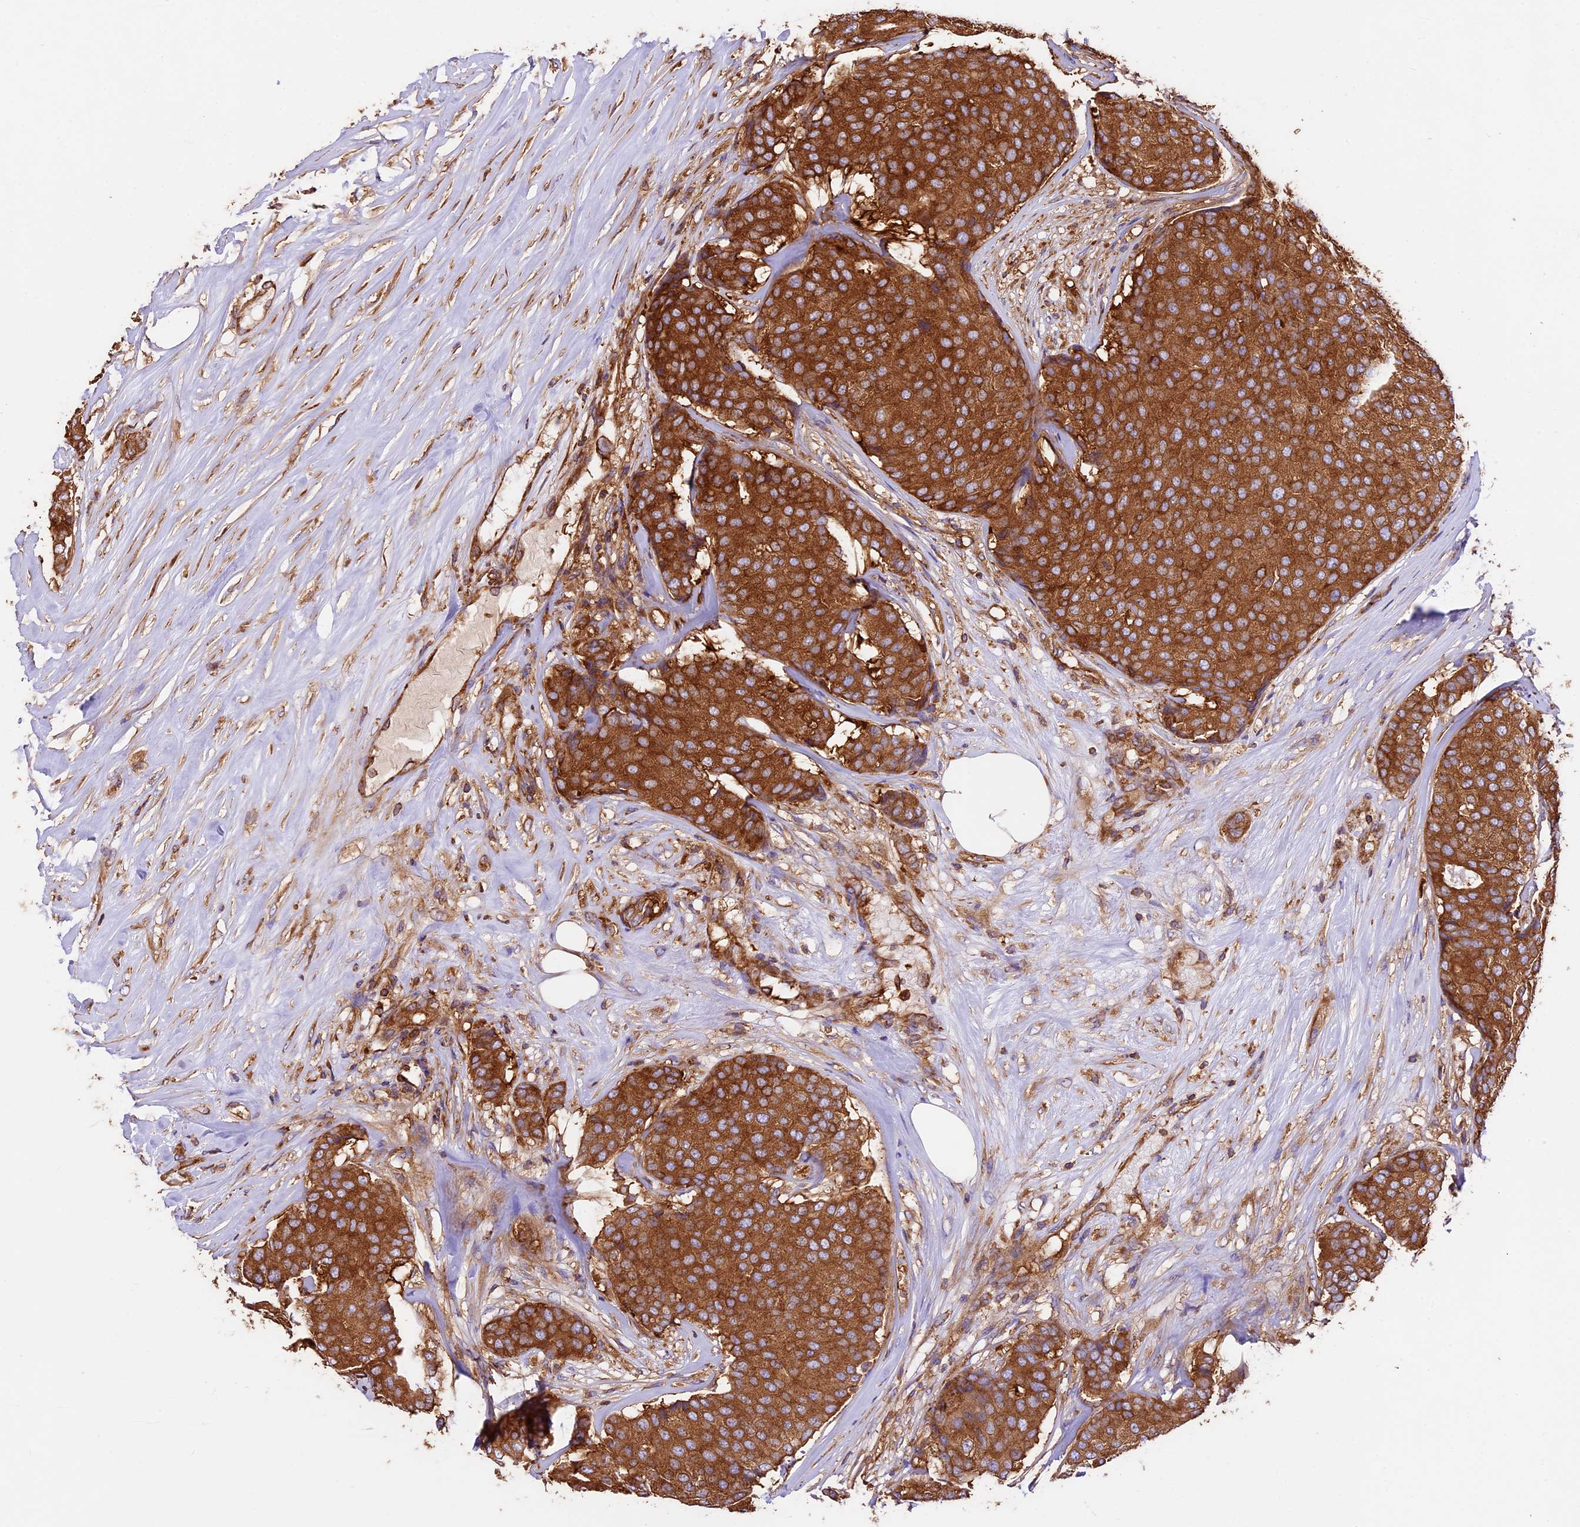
{"staining": {"intensity": "strong", "quantity": ">75%", "location": "cytoplasmic/membranous"}, "tissue": "breast cancer", "cell_type": "Tumor cells", "image_type": "cancer", "snomed": [{"axis": "morphology", "description": "Duct carcinoma"}, {"axis": "topography", "description": "Breast"}], "caption": "Immunohistochemistry (IHC) image of human breast cancer (intraductal carcinoma) stained for a protein (brown), which shows high levels of strong cytoplasmic/membranous staining in about >75% of tumor cells.", "gene": "KARS1", "patient": {"sex": "female", "age": 75}}